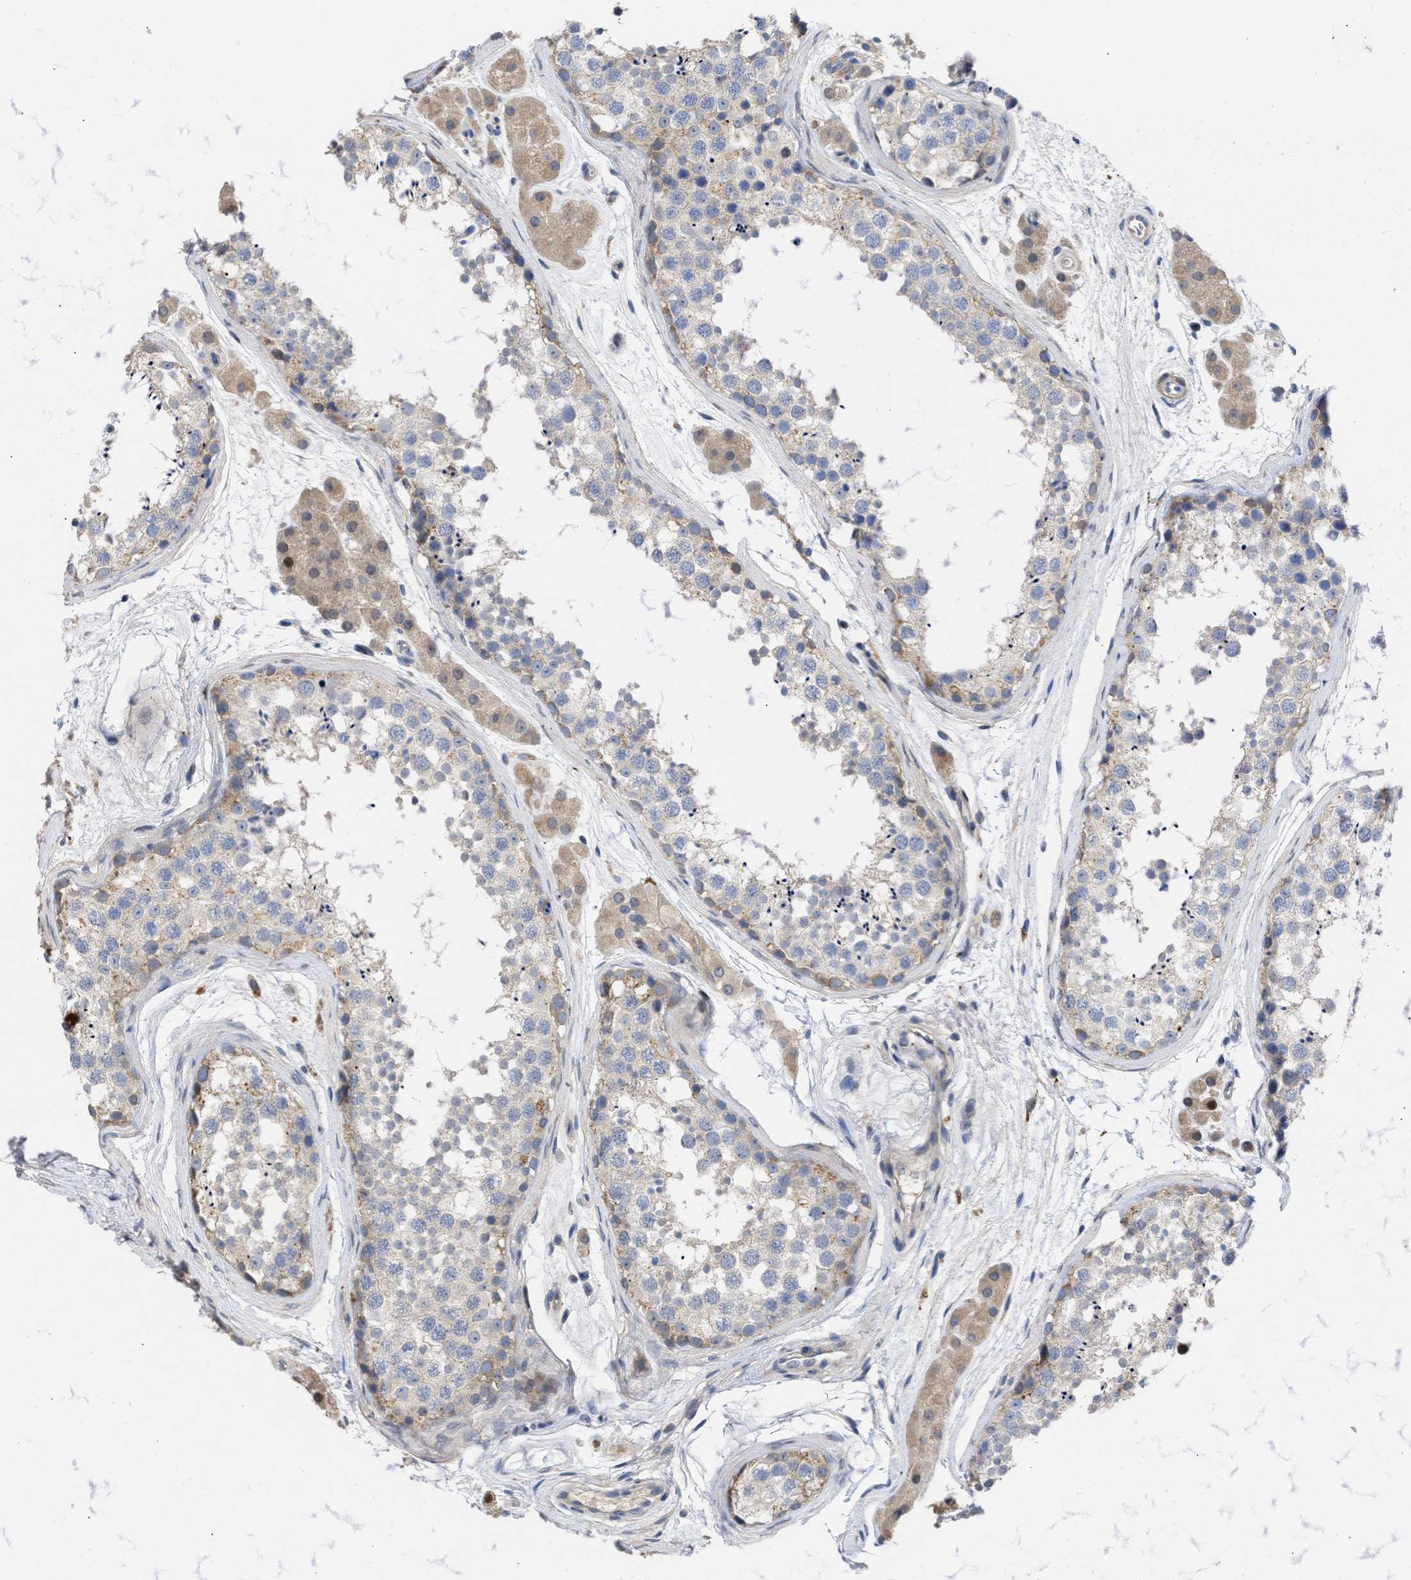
{"staining": {"intensity": "weak", "quantity": "<25%", "location": "cytoplasmic/membranous"}, "tissue": "testis", "cell_type": "Cells in seminiferous ducts", "image_type": "normal", "snomed": [{"axis": "morphology", "description": "Normal tissue, NOS"}, {"axis": "topography", "description": "Testis"}], "caption": "This is an IHC photomicrograph of unremarkable testis. There is no staining in cells in seminiferous ducts.", "gene": "ARHGEF4", "patient": {"sex": "male", "age": 56}}